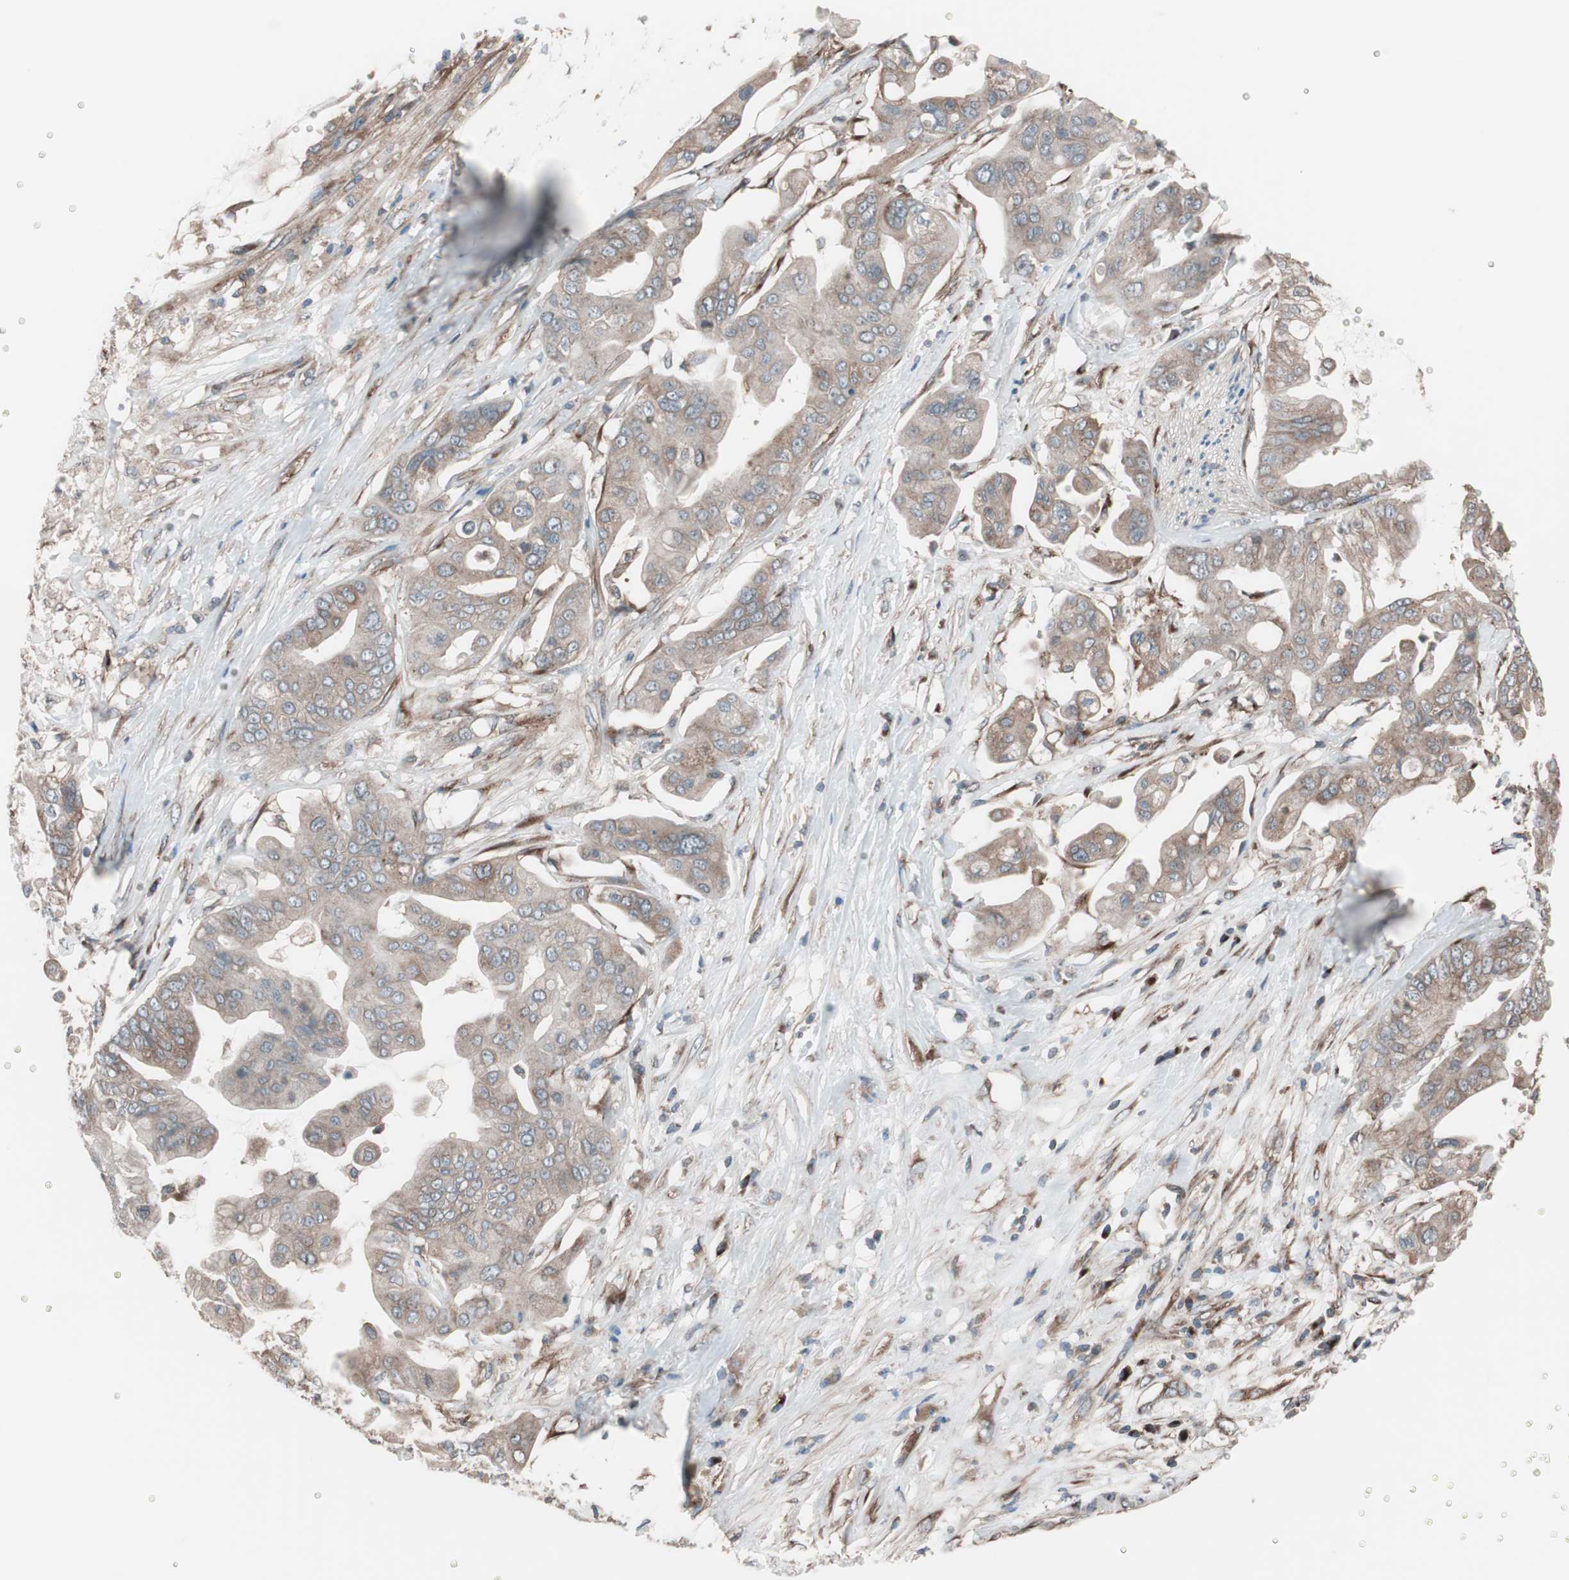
{"staining": {"intensity": "moderate", "quantity": ">75%", "location": "cytoplasmic/membranous"}, "tissue": "pancreatic cancer", "cell_type": "Tumor cells", "image_type": "cancer", "snomed": [{"axis": "morphology", "description": "Adenocarcinoma, NOS"}, {"axis": "topography", "description": "Pancreas"}], "caption": "Tumor cells display moderate cytoplasmic/membranous staining in about >75% of cells in pancreatic cancer.", "gene": "SEC31A", "patient": {"sex": "female", "age": 75}}